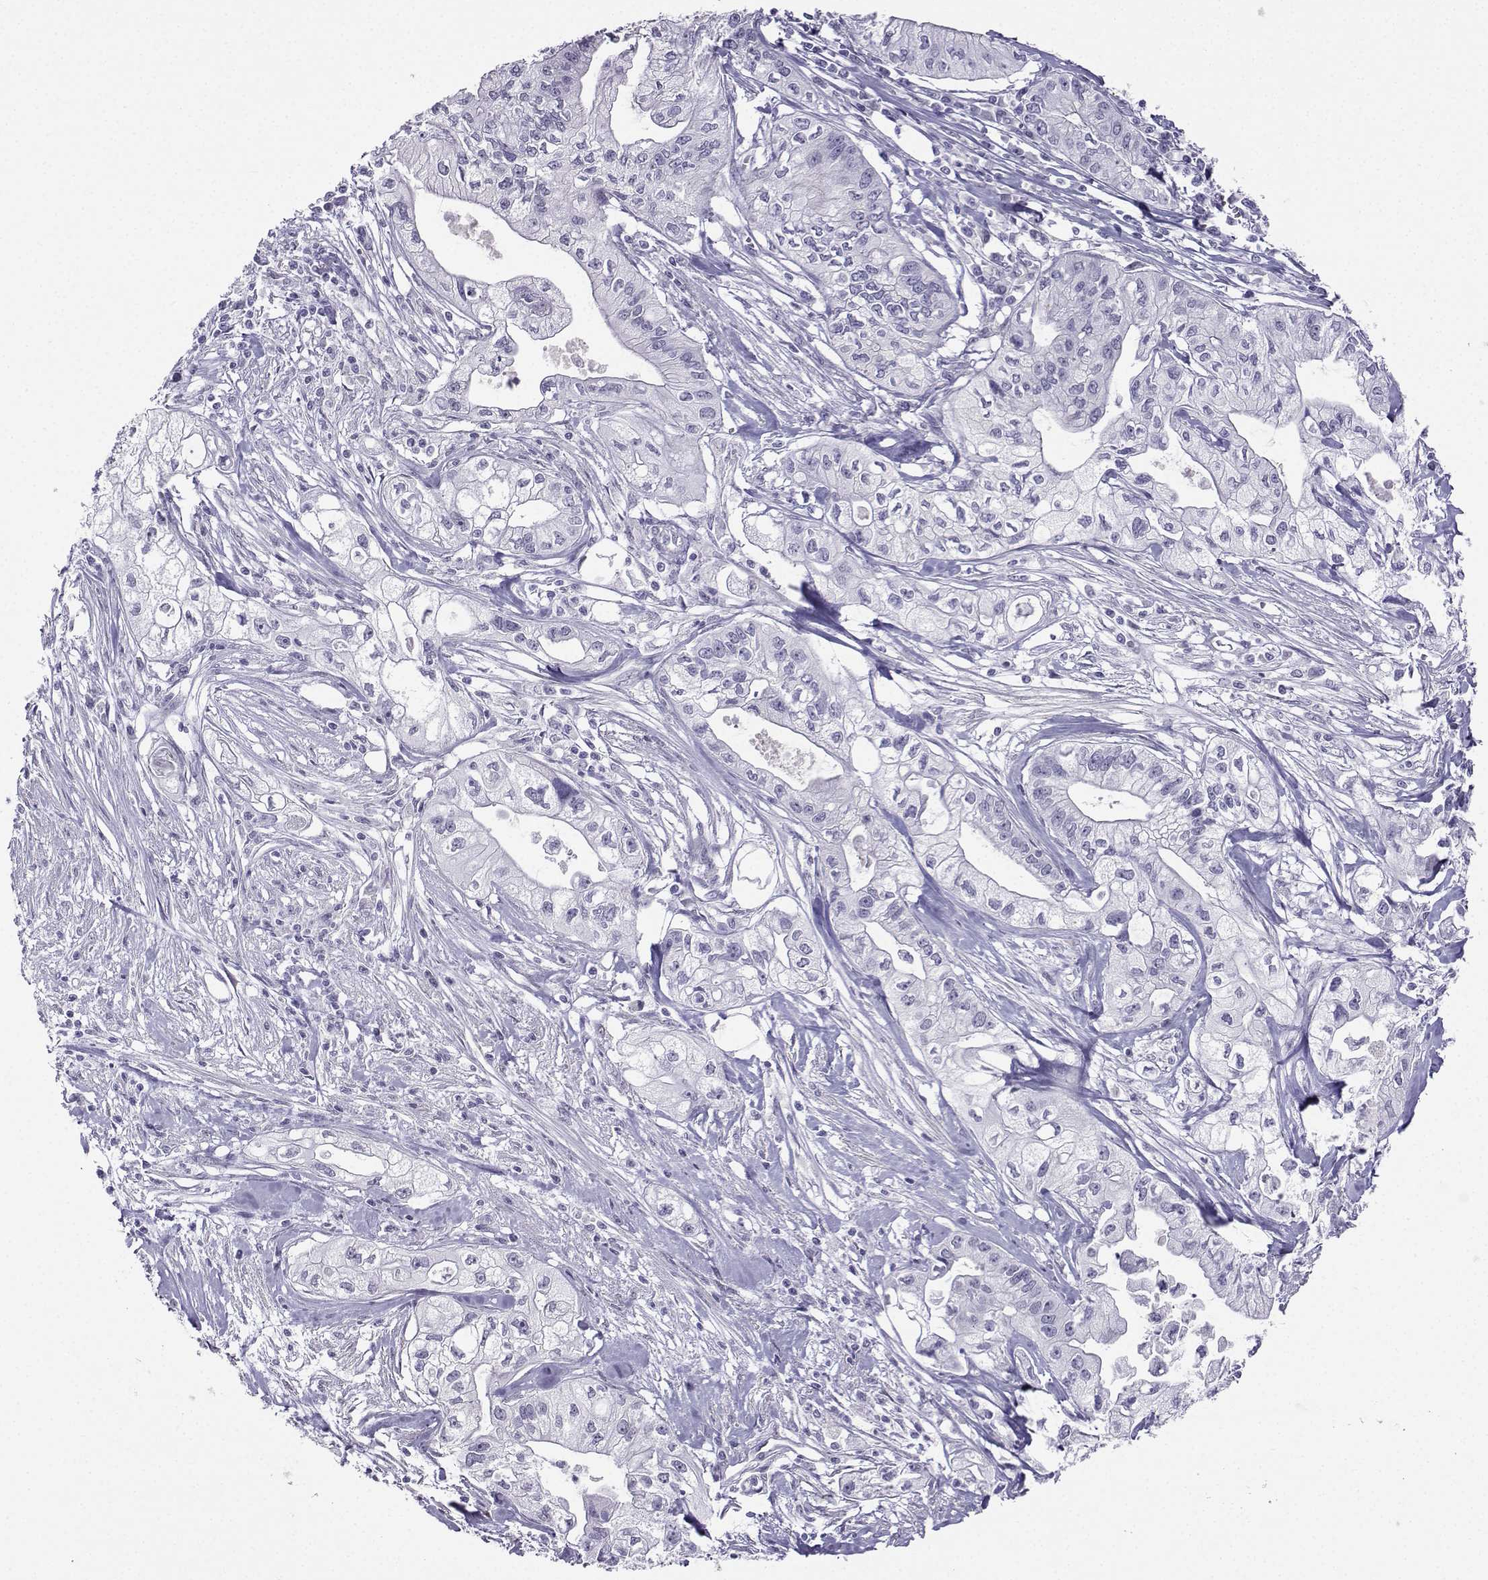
{"staining": {"intensity": "negative", "quantity": "none", "location": "none"}, "tissue": "pancreatic cancer", "cell_type": "Tumor cells", "image_type": "cancer", "snomed": [{"axis": "morphology", "description": "Adenocarcinoma, NOS"}, {"axis": "topography", "description": "Pancreas"}], "caption": "High power microscopy micrograph of an immunohistochemistry (IHC) image of pancreatic cancer (adenocarcinoma), revealing no significant expression in tumor cells.", "gene": "KIF17", "patient": {"sex": "male", "age": 70}}